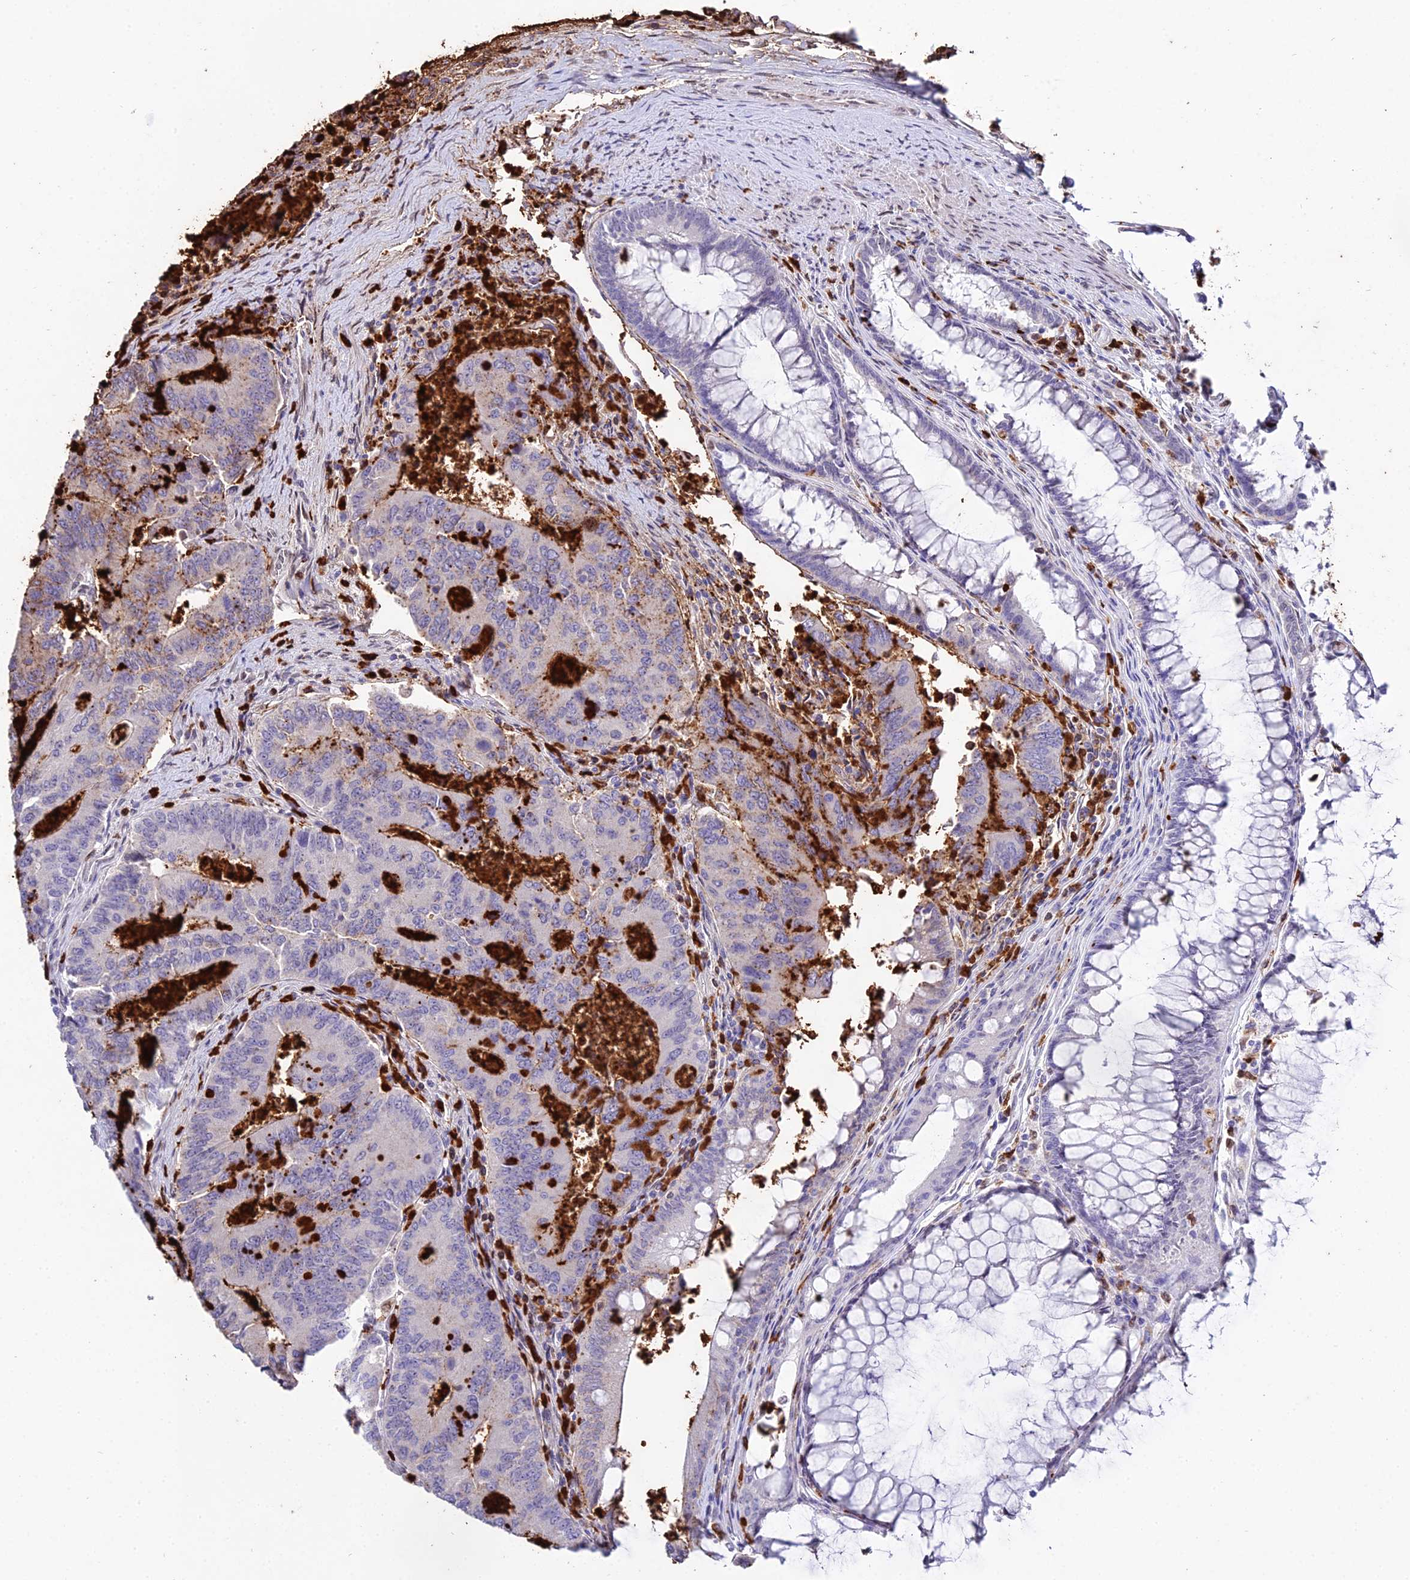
{"staining": {"intensity": "moderate", "quantity": "25%-75%", "location": "cytoplasmic/membranous"}, "tissue": "colorectal cancer", "cell_type": "Tumor cells", "image_type": "cancer", "snomed": [{"axis": "morphology", "description": "Adenocarcinoma, NOS"}, {"axis": "topography", "description": "Colon"}], "caption": "This is an image of immunohistochemistry (IHC) staining of adenocarcinoma (colorectal), which shows moderate staining in the cytoplasmic/membranous of tumor cells.", "gene": "MCM10", "patient": {"sex": "female", "age": 67}}